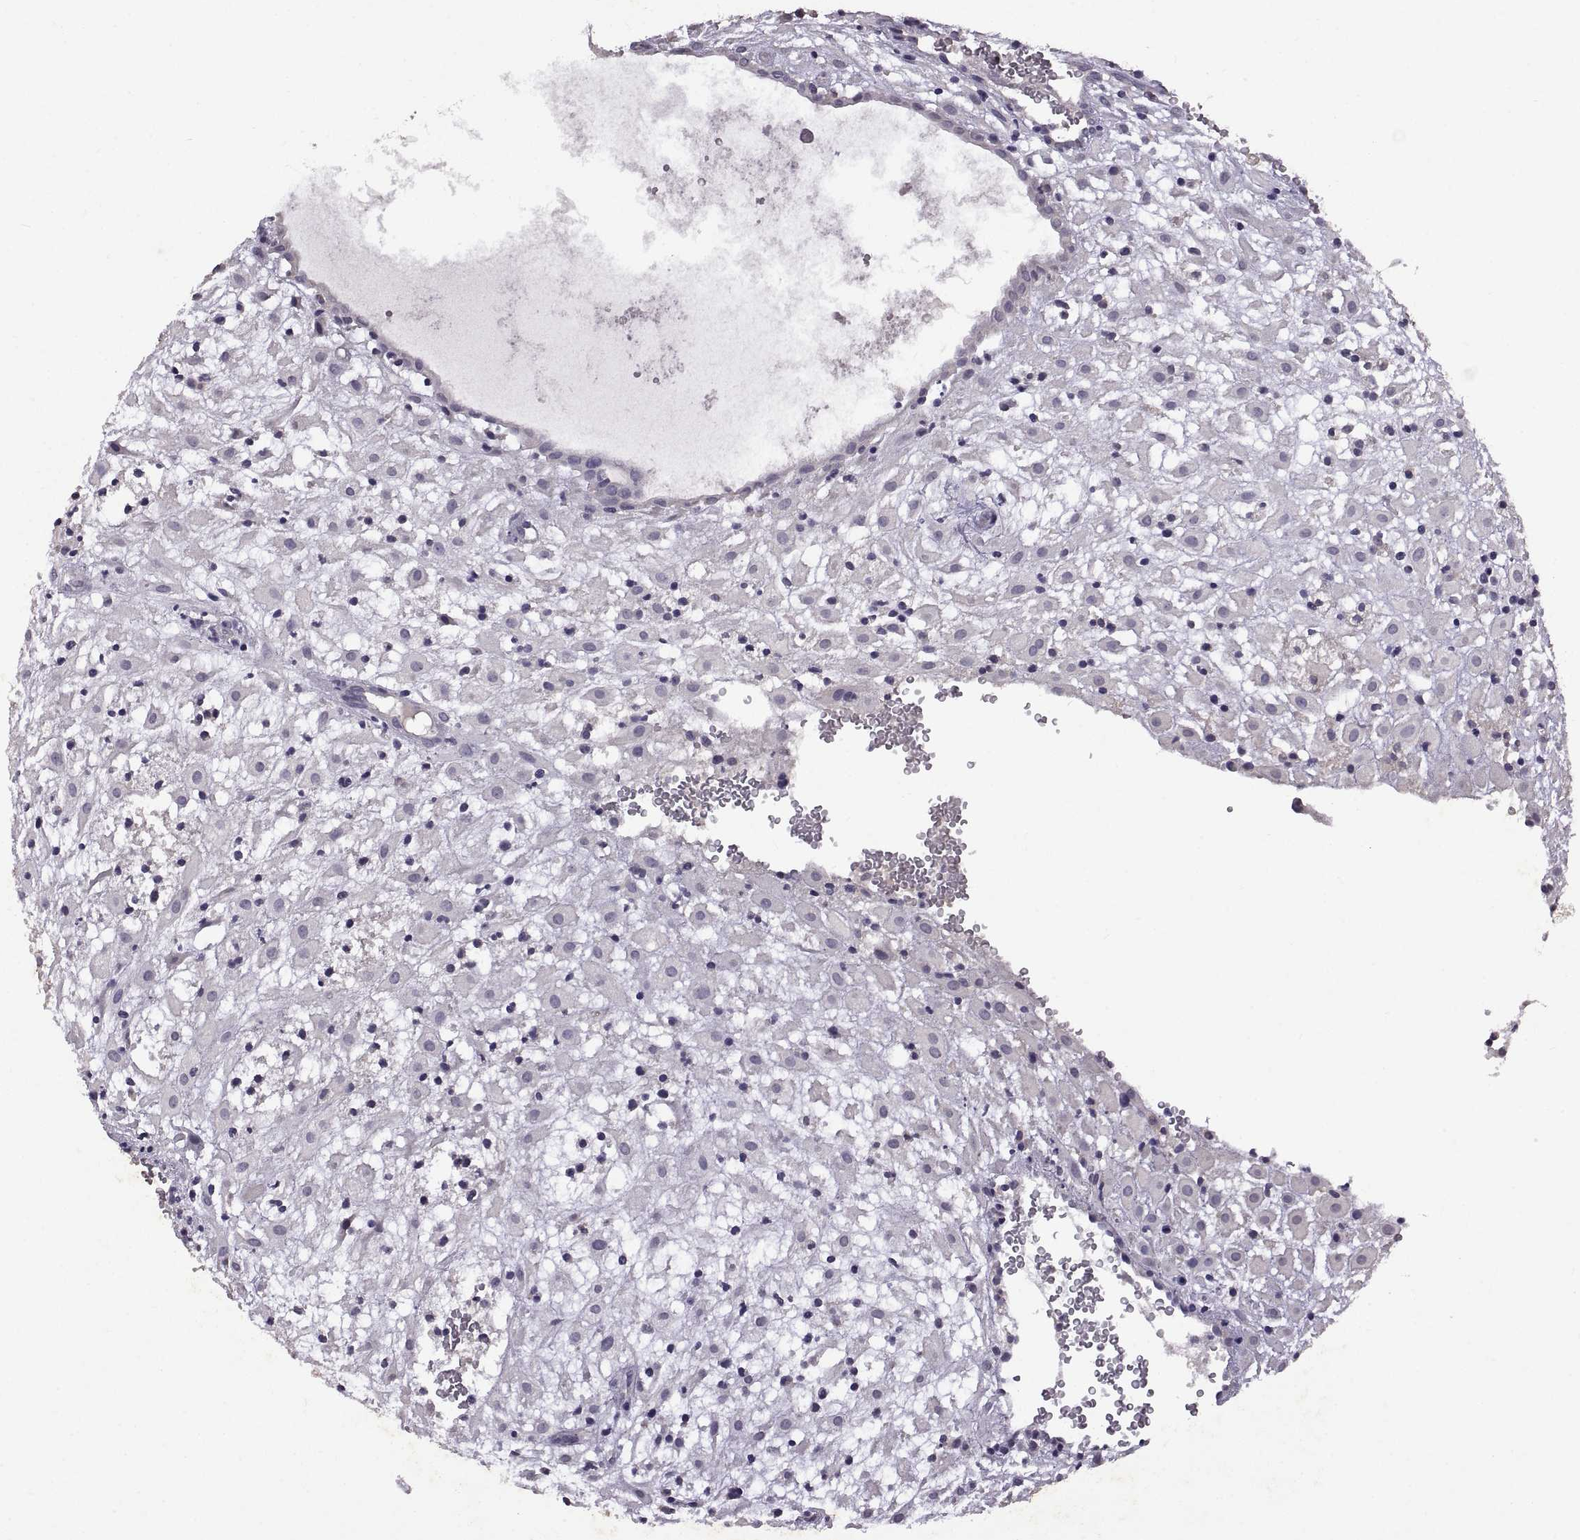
{"staining": {"intensity": "negative", "quantity": "none", "location": "none"}, "tissue": "placenta", "cell_type": "Decidual cells", "image_type": "normal", "snomed": [{"axis": "morphology", "description": "Normal tissue, NOS"}, {"axis": "topography", "description": "Placenta"}], "caption": "Image shows no significant protein positivity in decidual cells of unremarkable placenta. The staining was performed using DAB (3,3'-diaminobenzidine) to visualize the protein expression in brown, while the nuclei were stained in blue with hematoxylin (Magnification: 20x).", "gene": "DEFB136", "patient": {"sex": "female", "age": 24}}